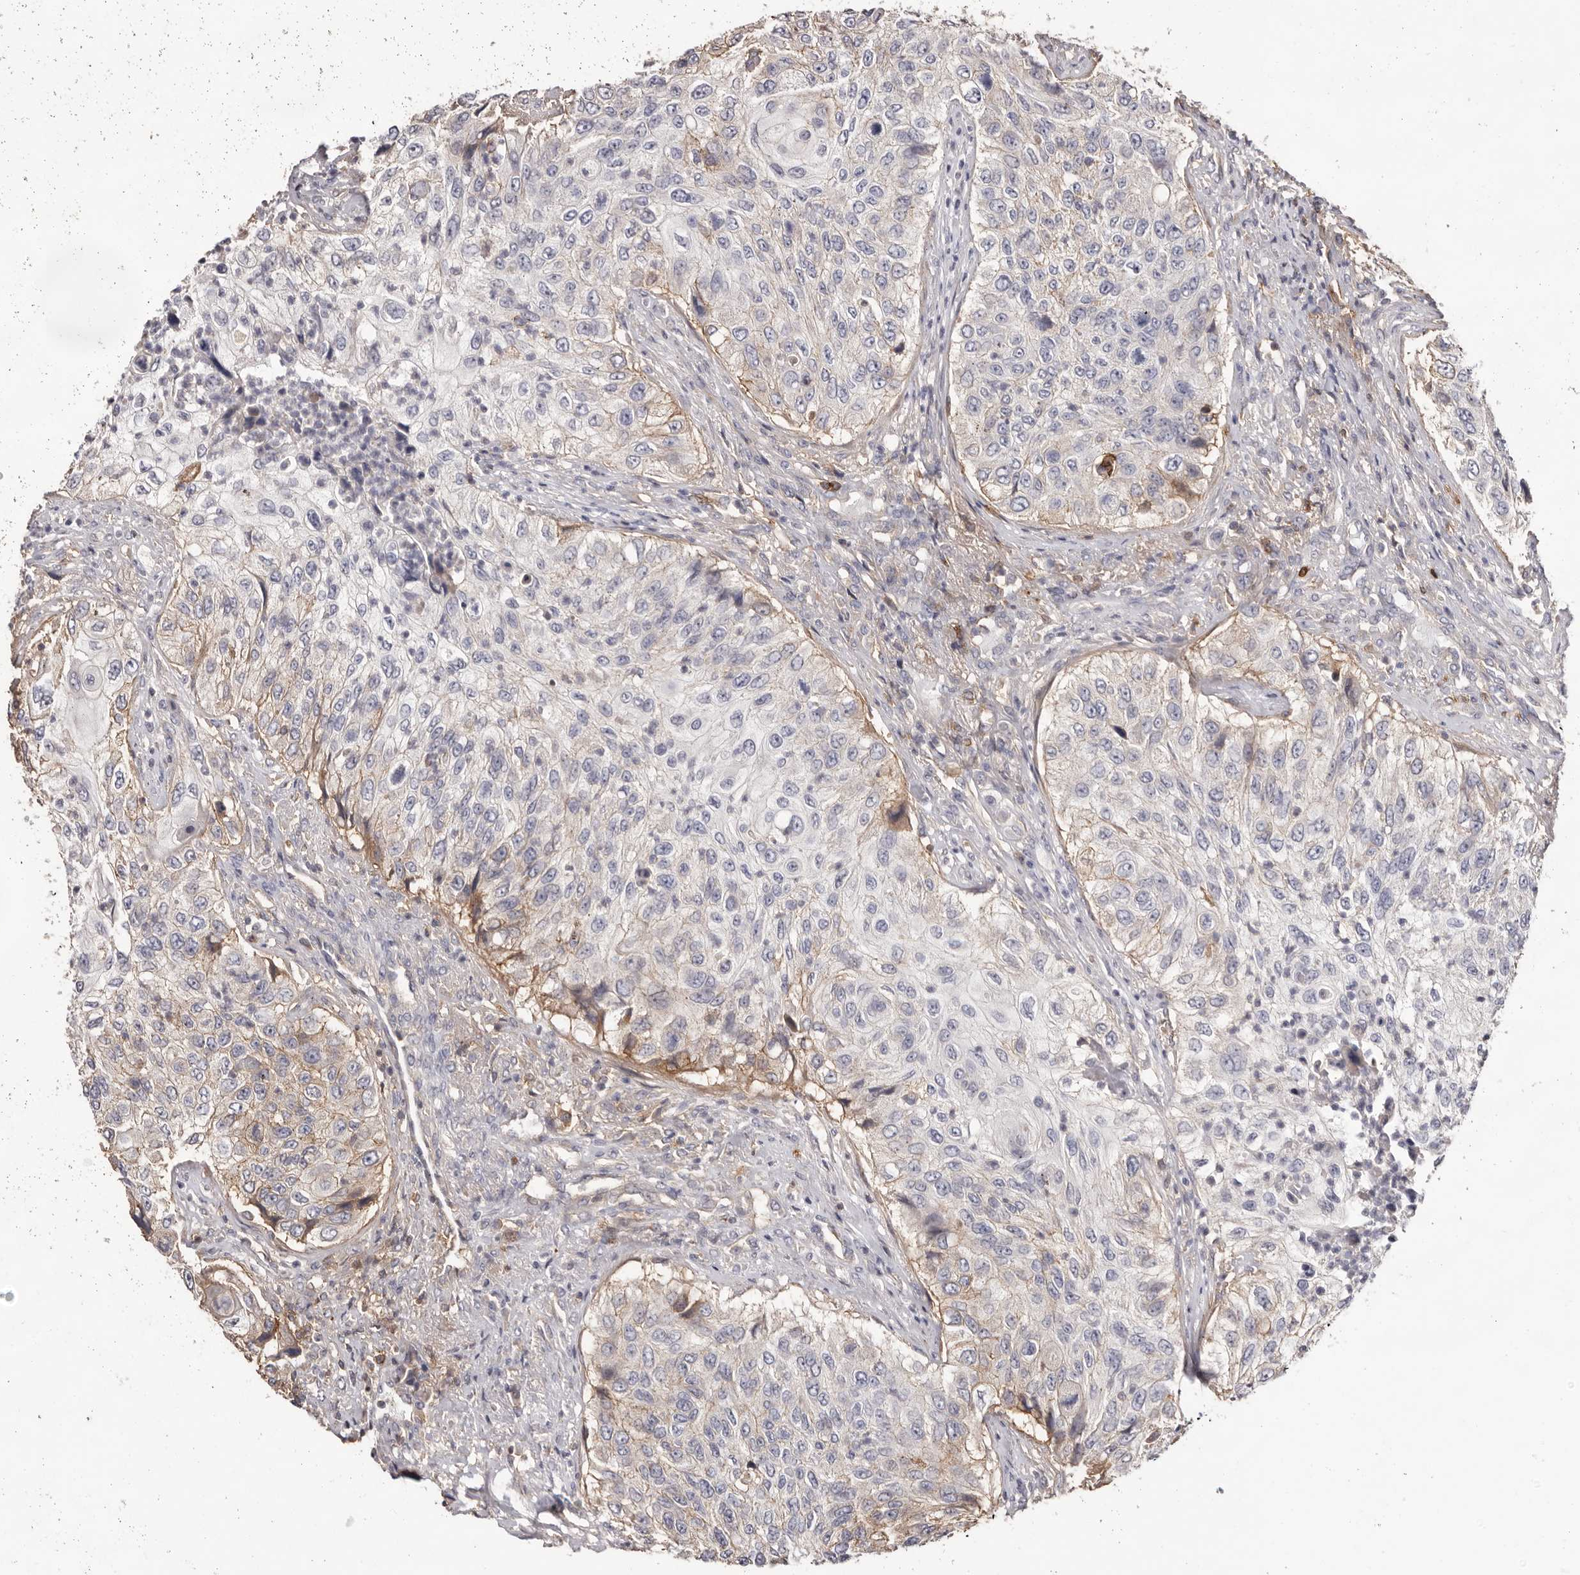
{"staining": {"intensity": "moderate", "quantity": "<25%", "location": "cytoplasmic/membranous"}, "tissue": "urothelial cancer", "cell_type": "Tumor cells", "image_type": "cancer", "snomed": [{"axis": "morphology", "description": "Urothelial carcinoma, High grade"}, {"axis": "topography", "description": "Urinary bladder"}], "caption": "This is an image of immunohistochemistry (IHC) staining of urothelial cancer, which shows moderate positivity in the cytoplasmic/membranous of tumor cells.", "gene": "MMACHC", "patient": {"sex": "female", "age": 60}}